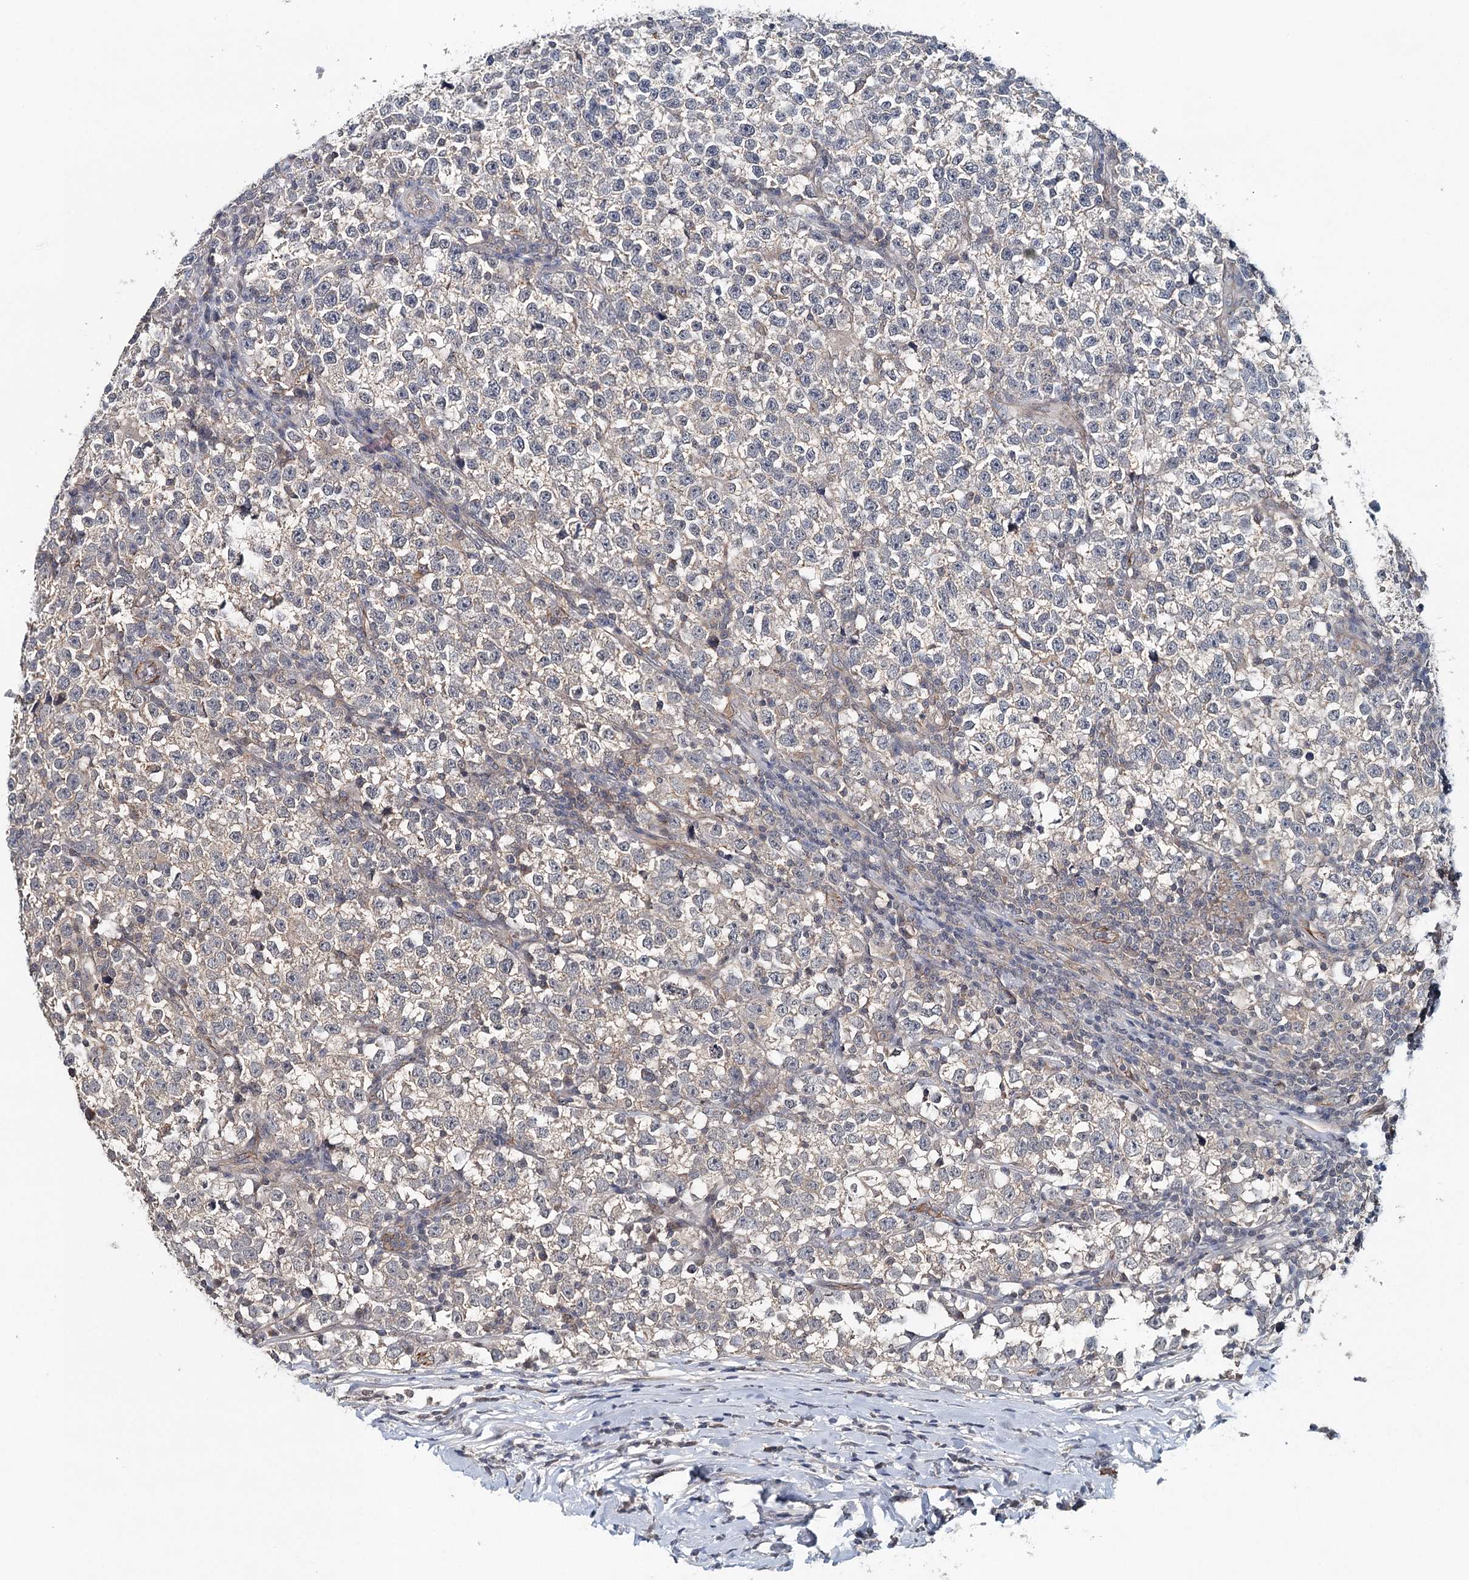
{"staining": {"intensity": "negative", "quantity": "none", "location": "none"}, "tissue": "testis cancer", "cell_type": "Tumor cells", "image_type": "cancer", "snomed": [{"axis": "morphology", "description": "Normal tissue, NOS"}, {"axis": "morphology", "description": "Seminoma, NOS"}, {"axis": "topography", "description": "Testis"}], "caption": "Immunohistochemistry of testis seminoma displays no staining in tumor cells.", "gene": "SYNPO", "patient": {"sex": "male", "age": 43}}